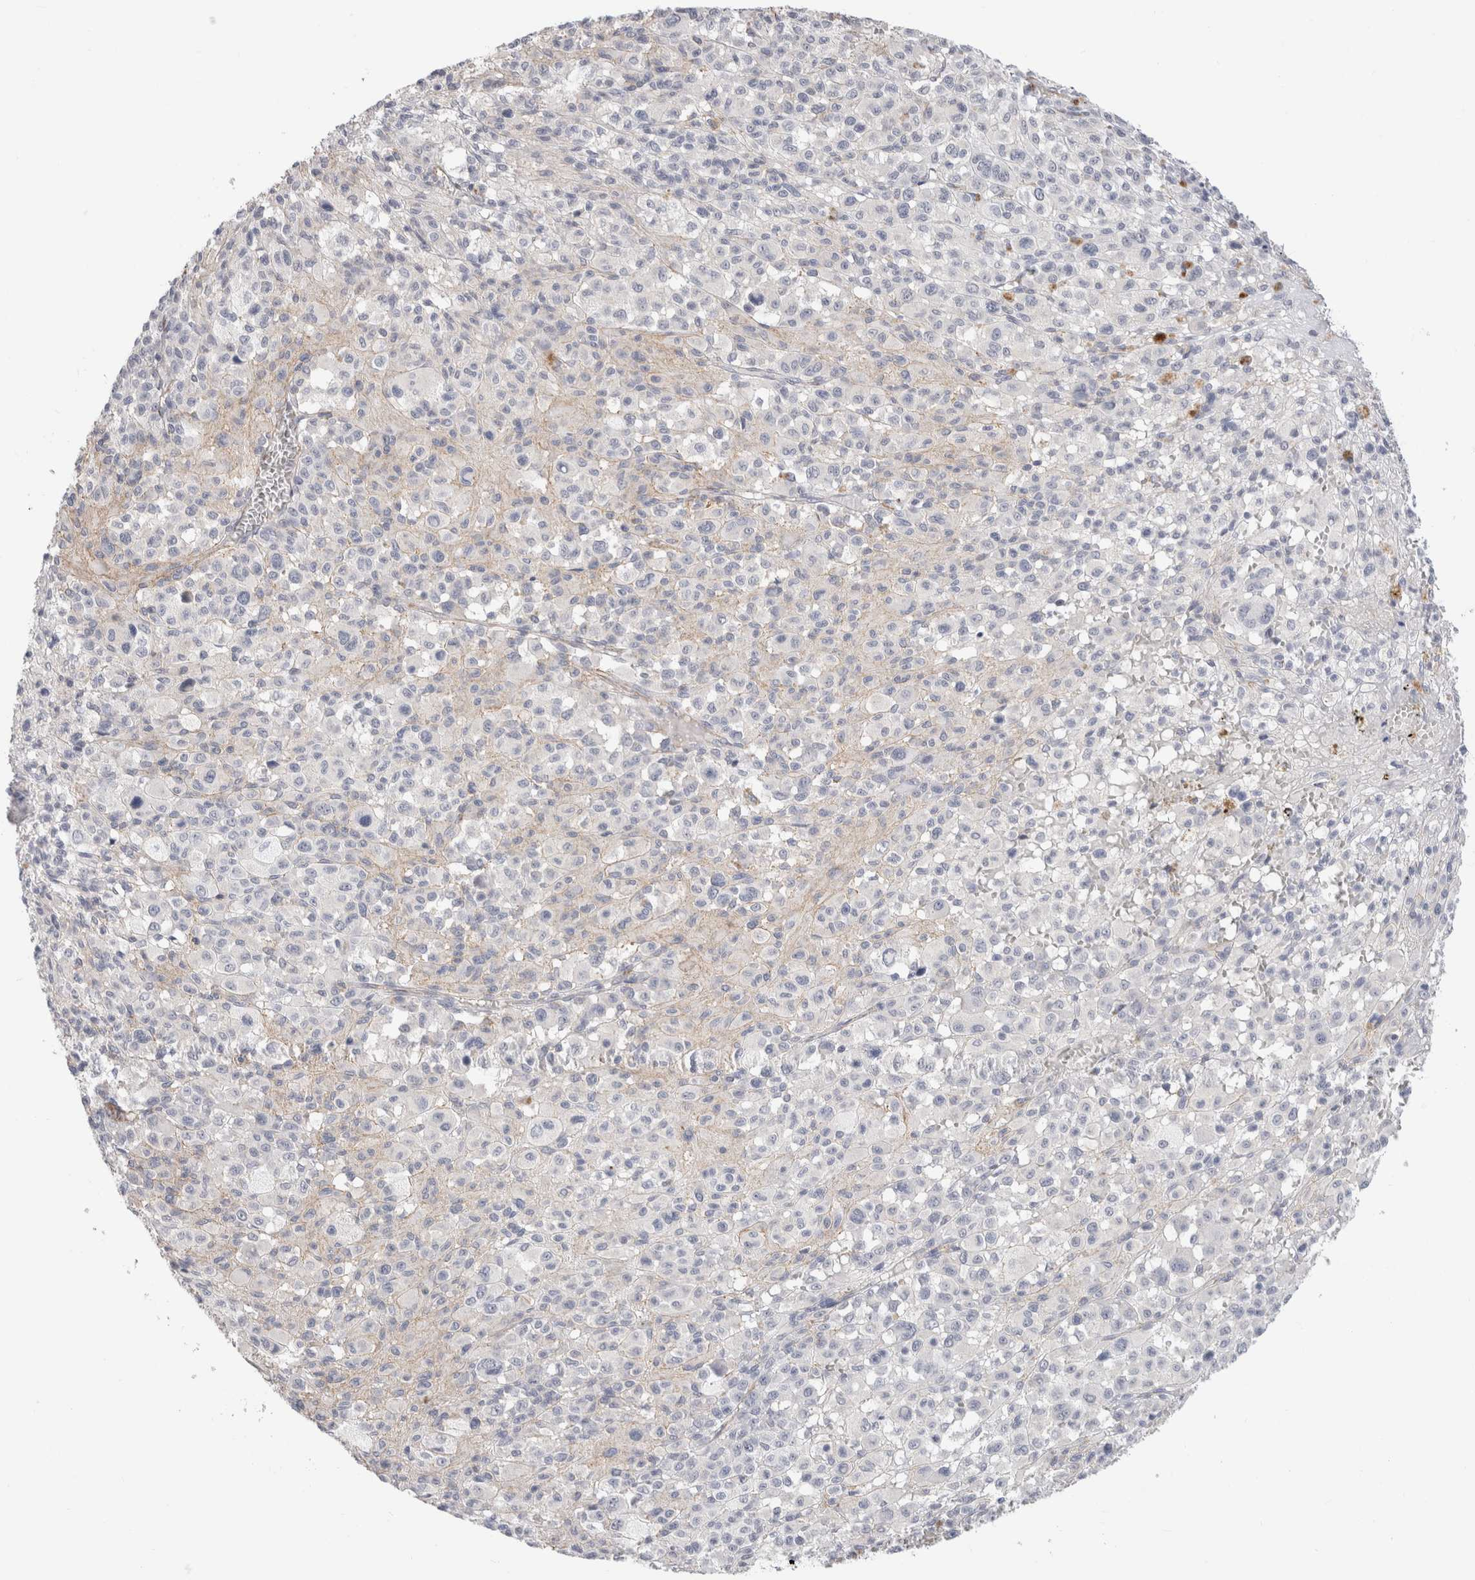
{"staining": {"intensity": "negative", "quantity": "none", "location": "none"}, "tissue": "melanoma", "cell_type": "Tumor cells", "image_type": "cancer", "snomed": [{"axis": "morphology", "description": "Malignant melanoma, Metastatic site"}, {"axis": "topography", "description": "Skin"}], "caption": "This is an IHC photomicrograph of human malignant melanoma (metastatic site). There is no positivity in tumor cells.", "gene": "AFP", "patient": {"sex": "female", "age": 74}}